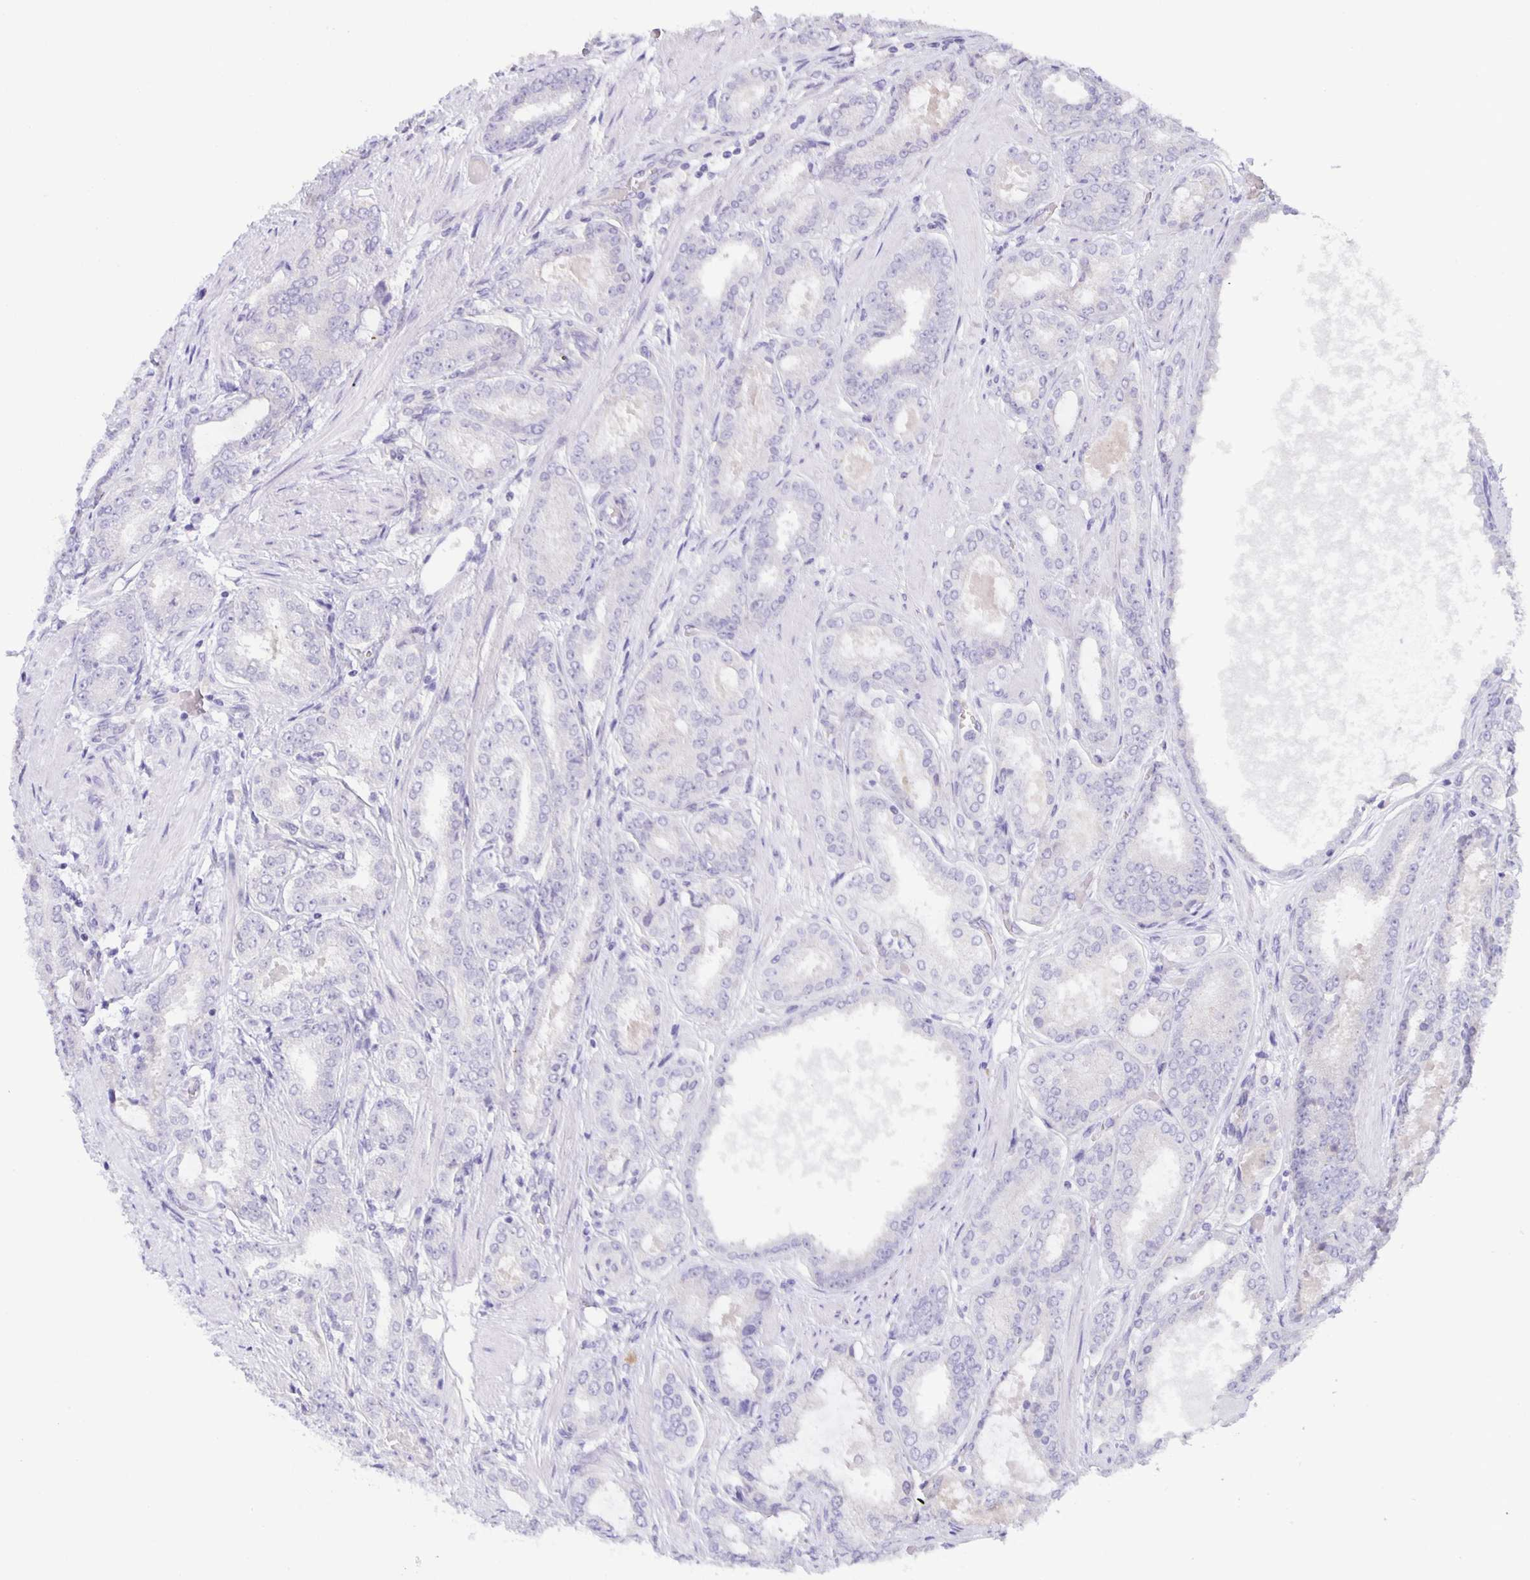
{"staining": {"intensity": "negative", "quantity": "none", "location": "none"}, "tissue": "prostate cancer", "cell_type": "Tumor cells", "image_type": "cancer", "snomed": [{"axis": "morphology", "description": "Adenocarcinoma, High grade"}, {"axis": "topography", "description": "Prostate"}], "caption": "Immunohistochemistry of human prostate cancer exhibits no expression in tumor cells. (DAB immunohistochemistry (IHC) visualized using brightfield microscopy, high magnification).", "gene": "PTPN3", "patient": {"sex": "male", "age": 63}}